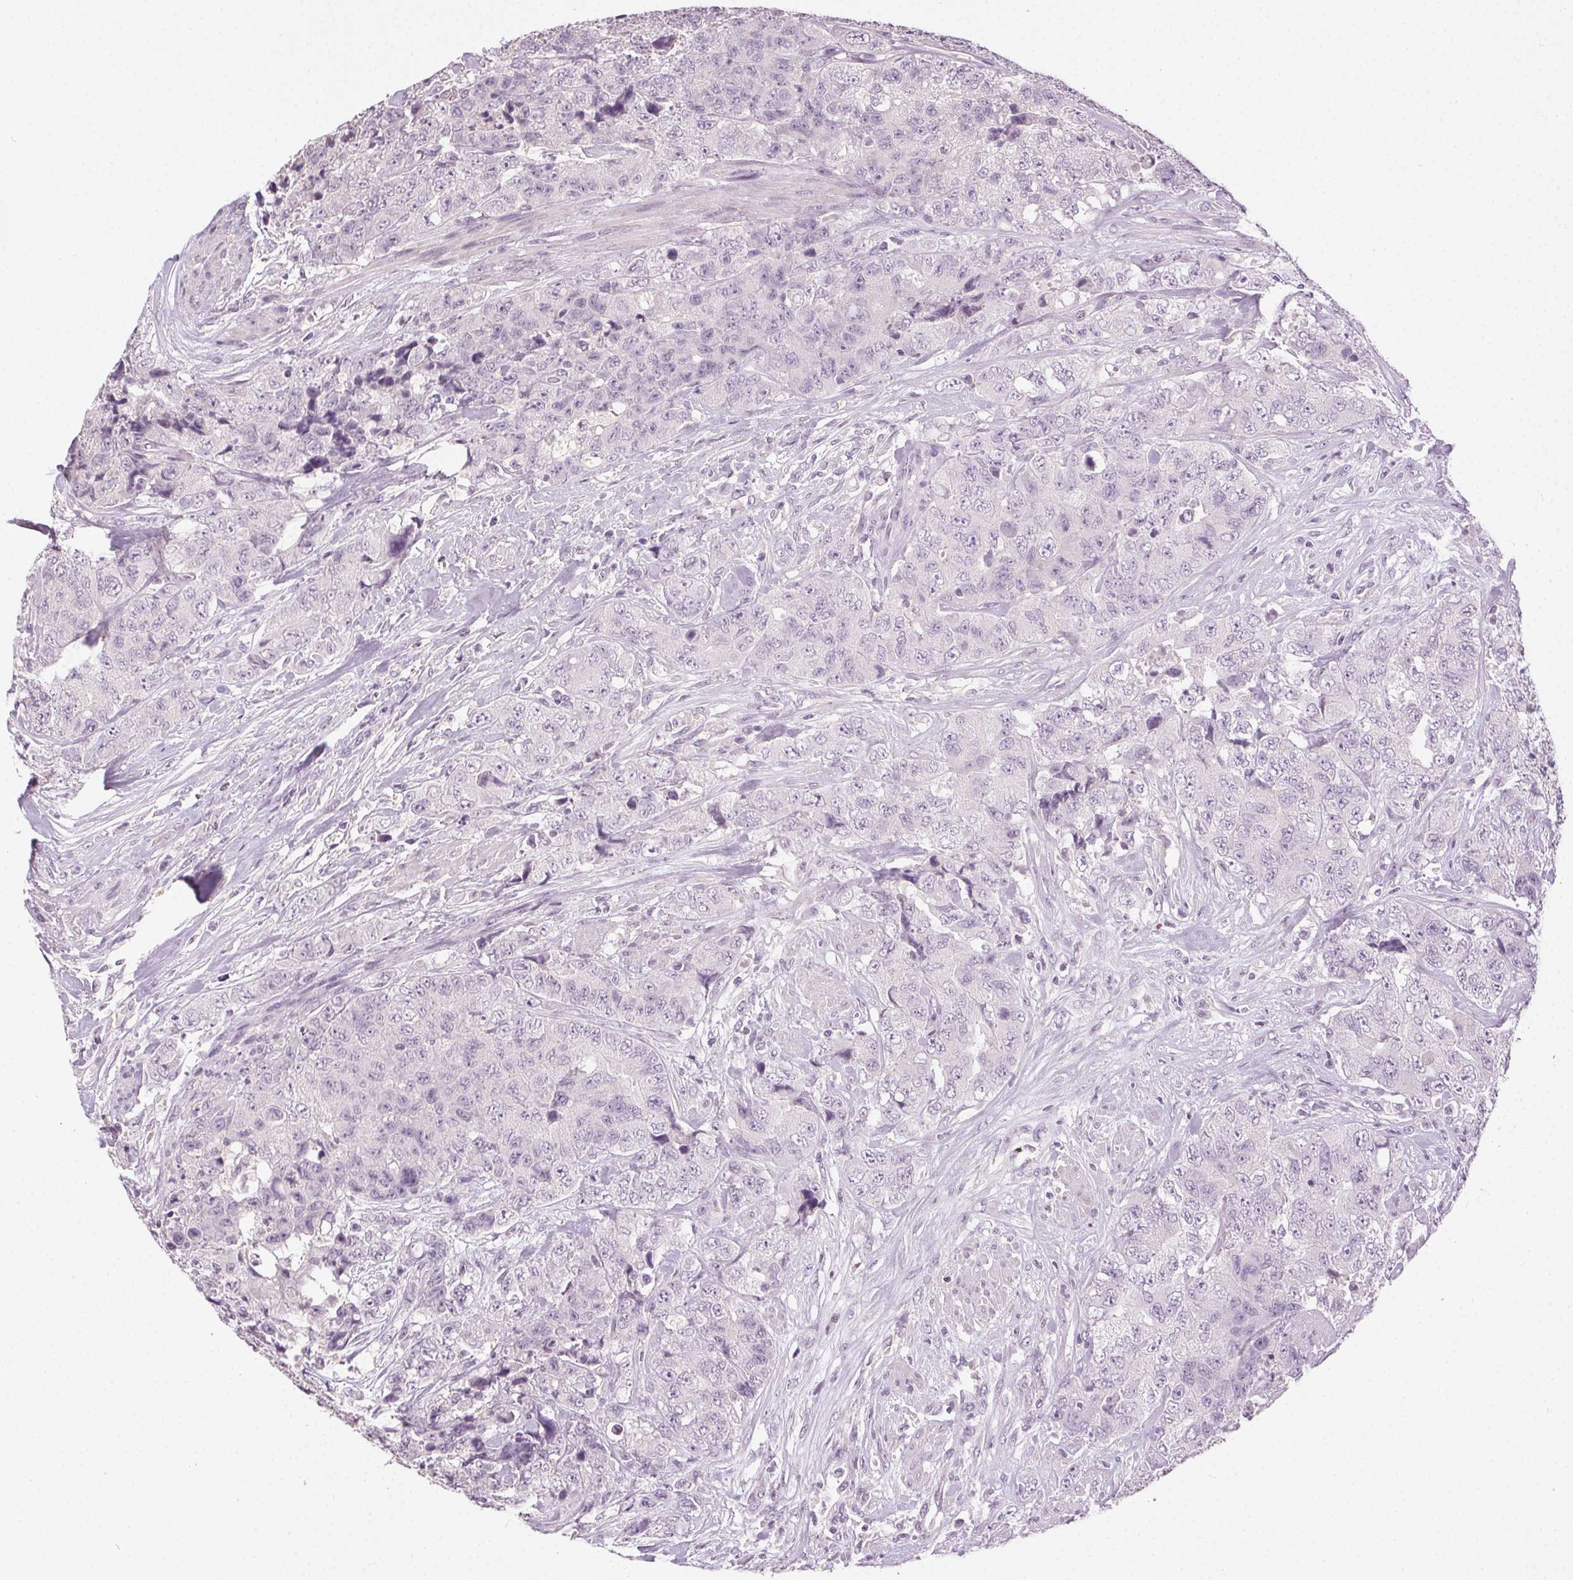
{"staining": {"intensity": "negative", "quantity": "none", "location": "none"}, "tissue": "urothelial cancer", "cell_type": "Tumor cells", "image_type": "cancer", "snomed": [{"axis": "morphology", "description": "Urothelial carcinoma, High grade"}, {"axis": "topography", "description": "Urinary bladder"}], "caption": "Immunohistochemistry of urothelial cancer shows no expression in tumor cells. (Brightfield microscopy of DAB IHC at high magnification).", "gene": "CLTRN", "patient": {"sex": "female", "age": 78}}